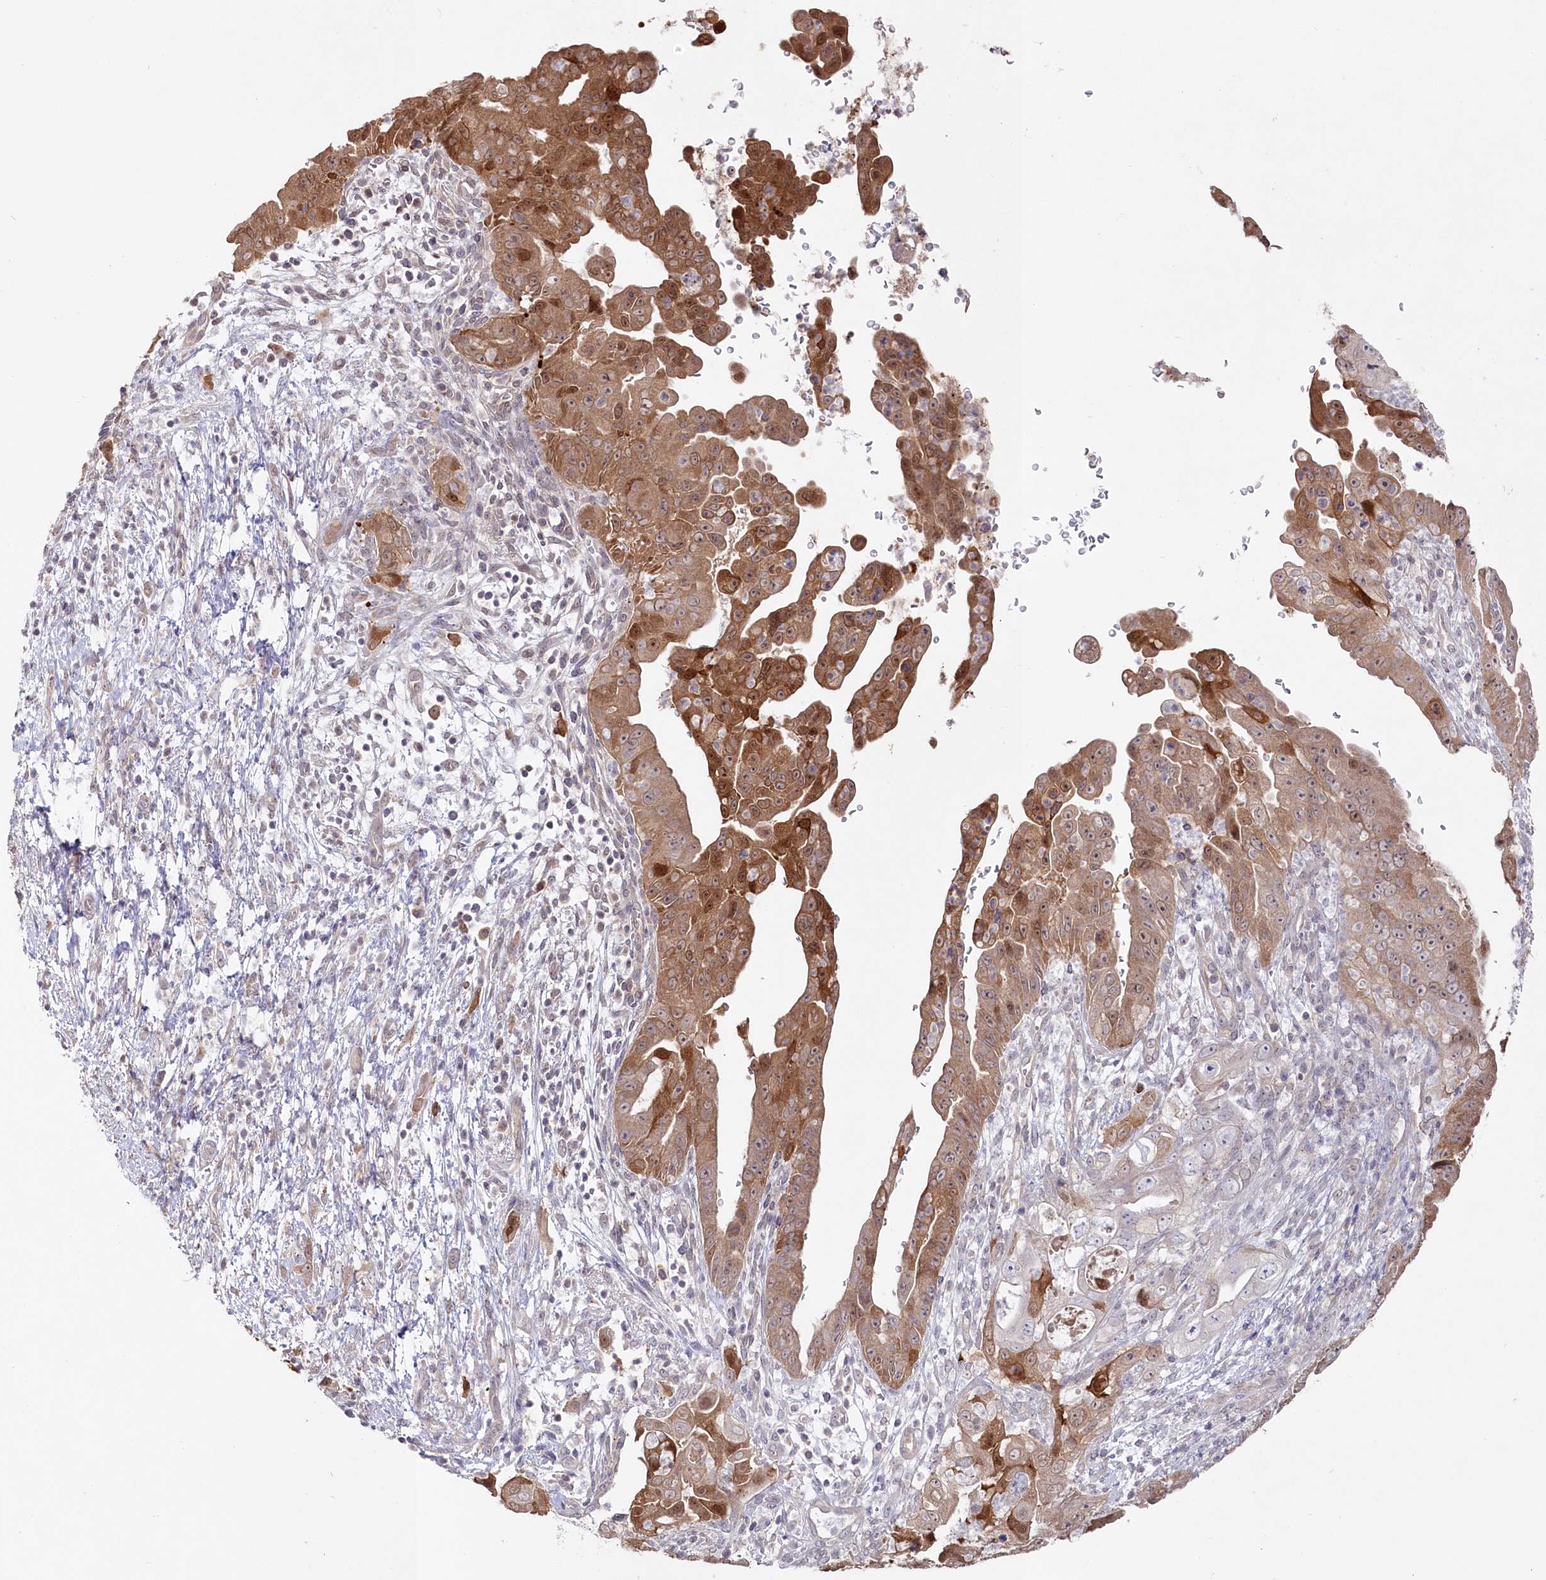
{"staining": {"intensity": "moderate", "quantity": ">75%", "location": "cytoplasmic/membranous"}, "tissue": "pancreatic cancer", "cell_type": "Tumor cells", "image_type": "cancer", "snomed": [{"axis": "morphology", "description": "Adenocarcinoma, NOS"}, {"axis": "topography", "description": "Pancreas"}], "caption": "Pancreatic adenocarcinoma tissue displays moderate cytoplasmic/membranous expression in approximately >75% of tumor cells Using DAB (3,3'-diaminobenzidine) (brown) and hematoxylin (blue) stains, captured at high magnification using brightfield microscopy.", "gene": "AAMDC", "patient": {"sex": "female", "age": 78}}